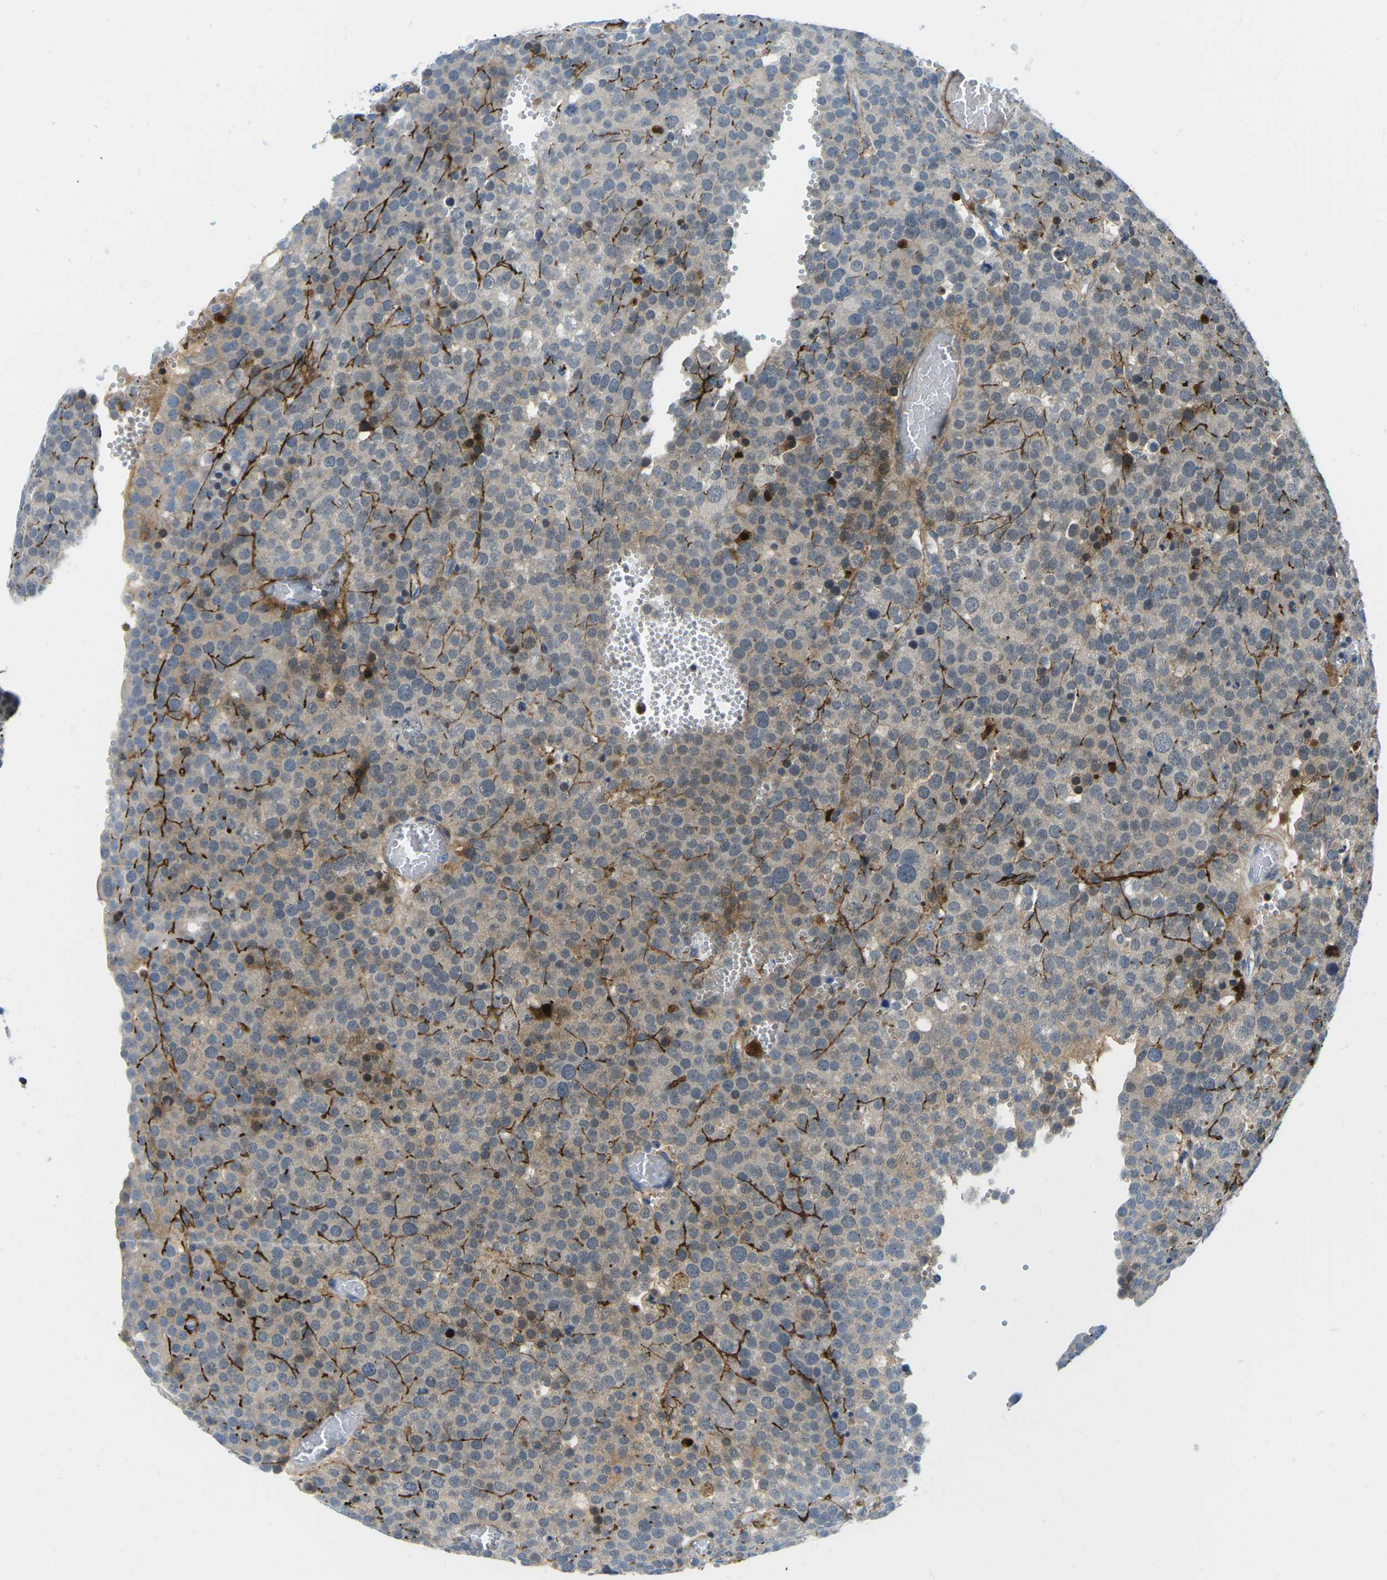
{"staining": {"intensity": "weak", "quantity": "25%-75%", "location": "cytoplasmic/membranous"}, "tissue": "testis cancer", "cell_type": "Tumor cells", "image_type": "cancer", "snomed": [{"axis": "morphology", "description": "Normal tissue, NOS"}, {"axis": "morphology", "description": "Seminoma, NOS"}, {"axis": "topography", "description": "Testis"}], "caption": "Immunohistochemical staining of testis seminoma demonstrates low levels of weak cytoplasmic/membranous positivity in approximately 25%-75% of tumor cells. Nuclei are stained in blue.", "gene": "CFB", "patient": {"sex": "male", "age": 71}}